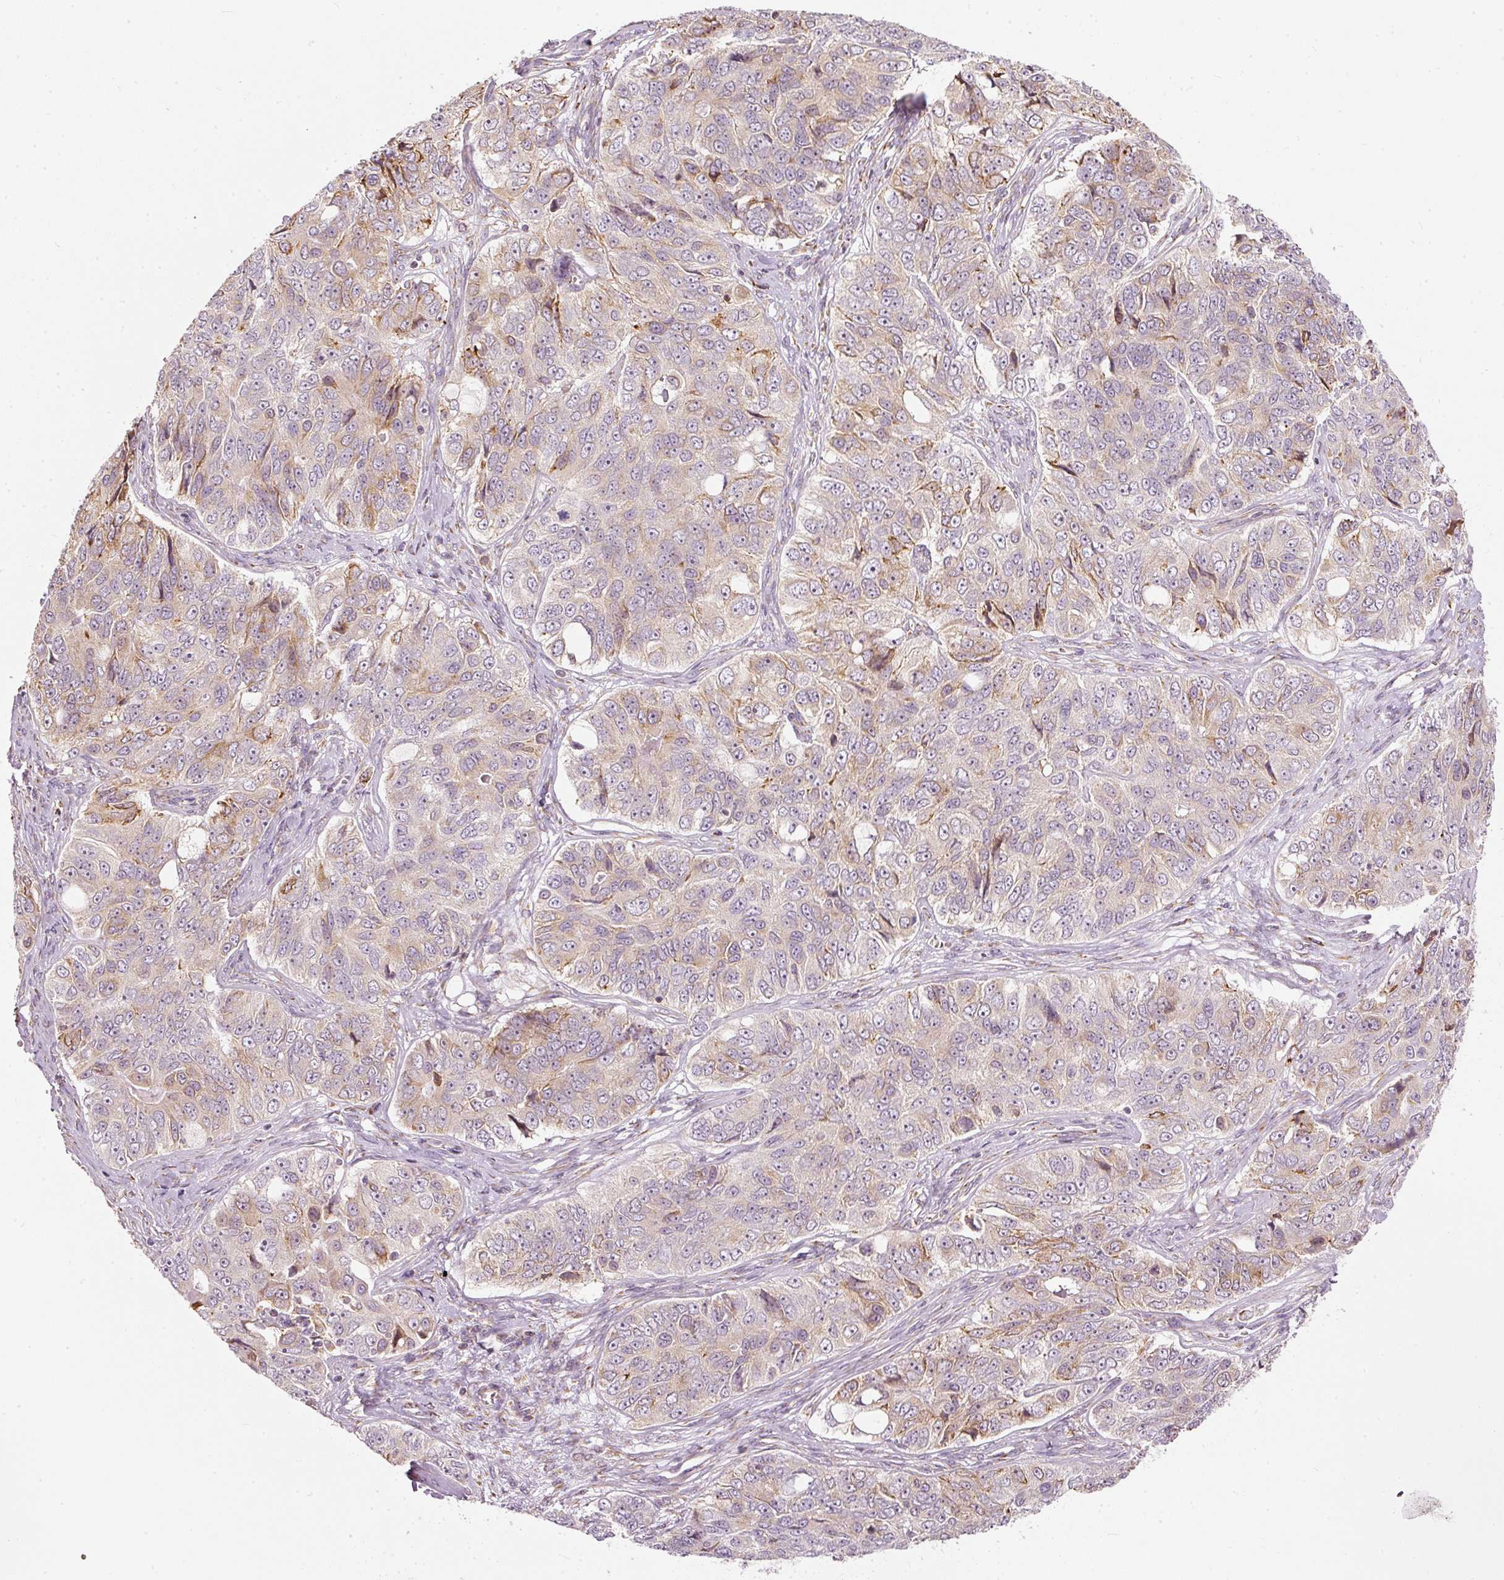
{"staining": {"intensity": "weak", "quantity": "25%-75%", "location": "cytoplasmic/membranous"}, "tissue": "ovarian cancer", "cell_type": "Tumor cells", "image_type": "cancer", "snomed": [{"axis": "morphology", "description": "Carcinoma, endometroid"}, {"axis": "topography", "description": "Ovary"}], "caption": "Brown immunohistochemical staining in ovarian cancer (endometroid carcinoma) displays weak cytoplasmic/membranous positivity in approximately 25%-75% of tumor cells.", "gene": "SNAPC5", "patient": {"sex": "female", "age": 51}}